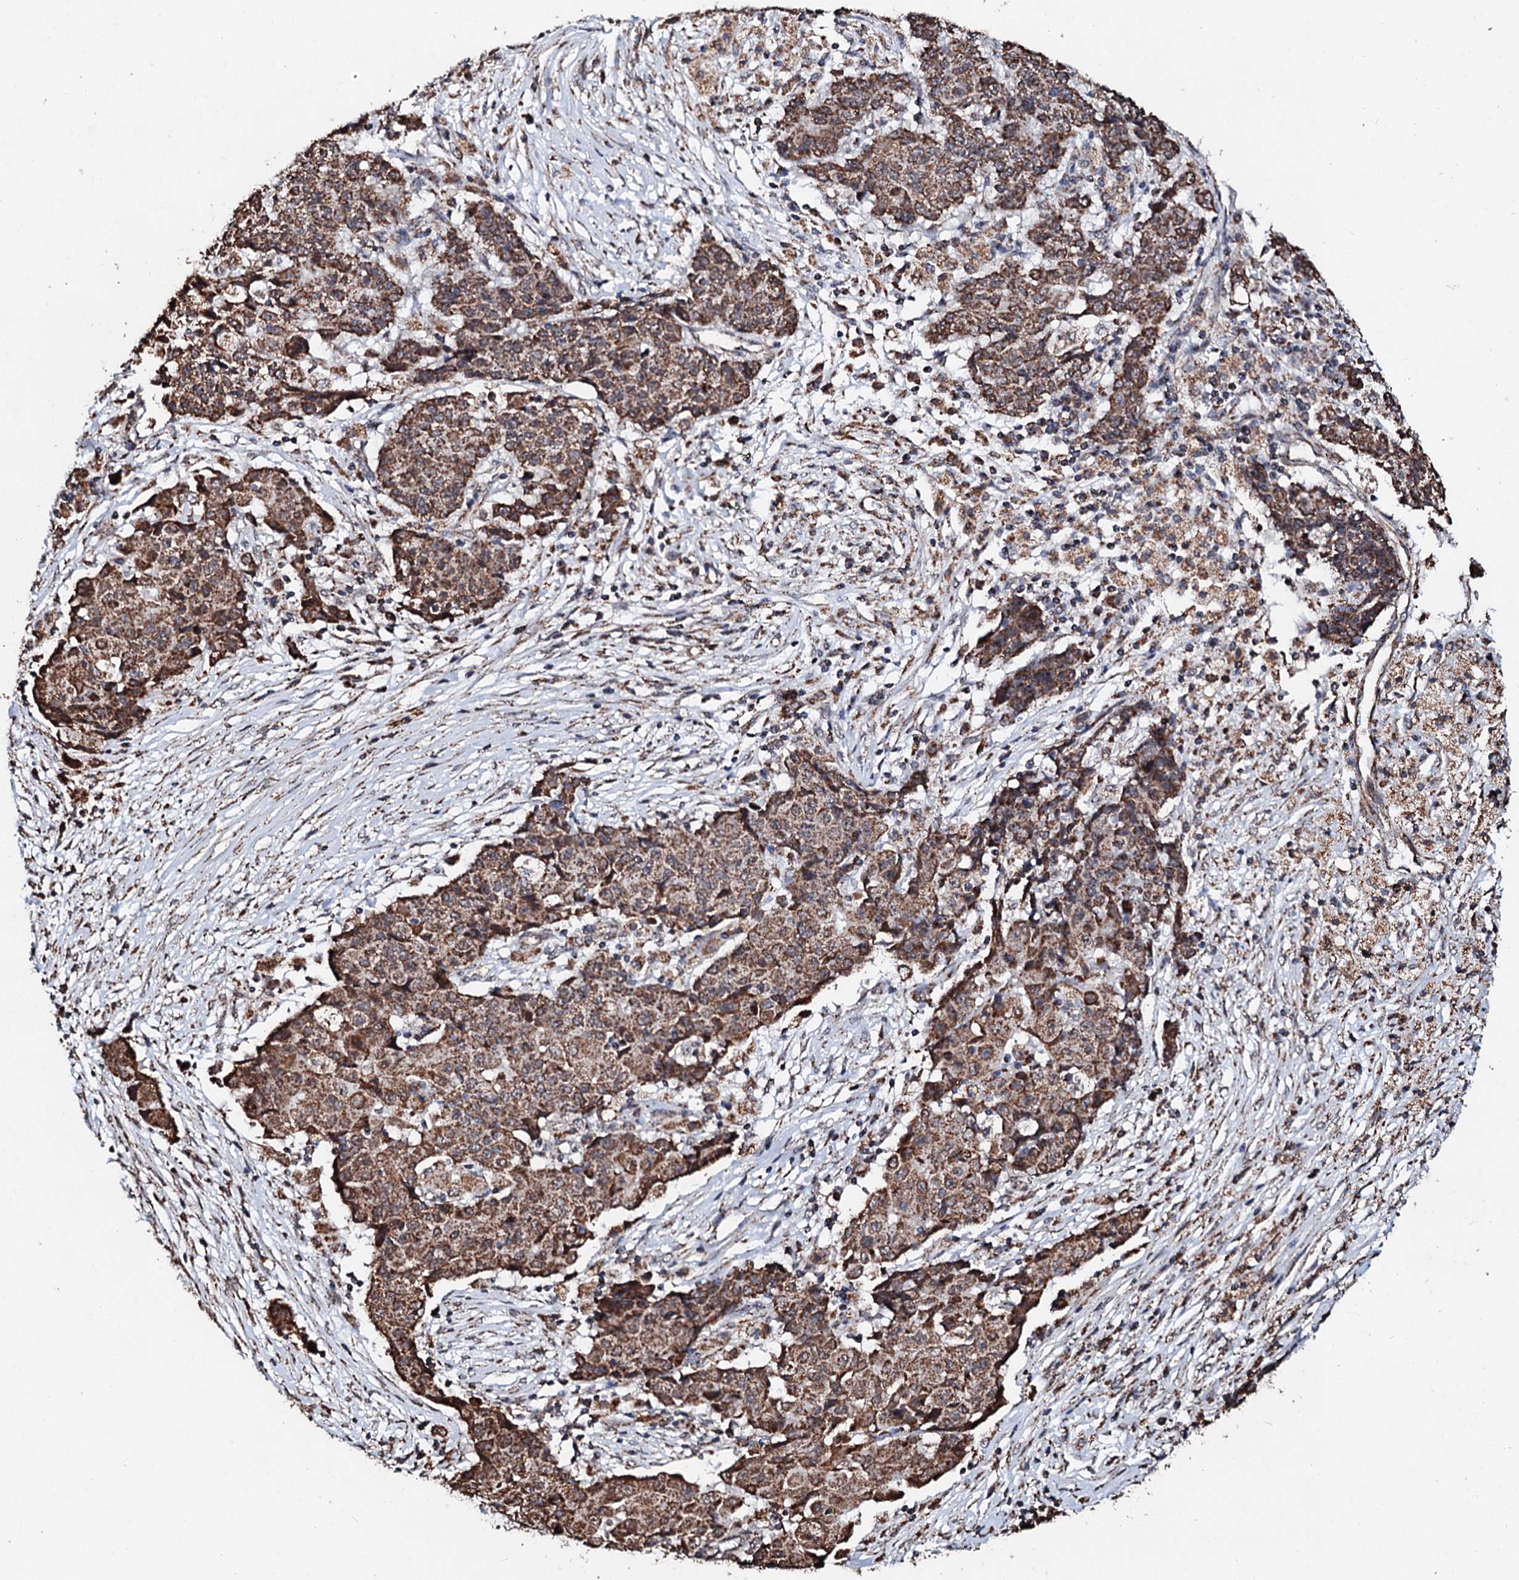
{"staining": {"intensity": "moderate", "quantity": ">75%", "location": "cytoplasmic/membranous"}, "tissue": "ovarian cancer", "cell_type": "Tumor cells", "image_type": "cancer", "snomed": [{"axis": "morphology", "description": "Carcinoma, endometroid"}, {"axis": "topography", "description": "Ovary"}], "caption": "The micrograph reveals staining of ovarian cancer, revealing moderate cytoplasmic/membranous protein expression (brown color) within tumor cells.", "gene": "SECISBP2L", "patient": {"sex": "female", "age": 42}}